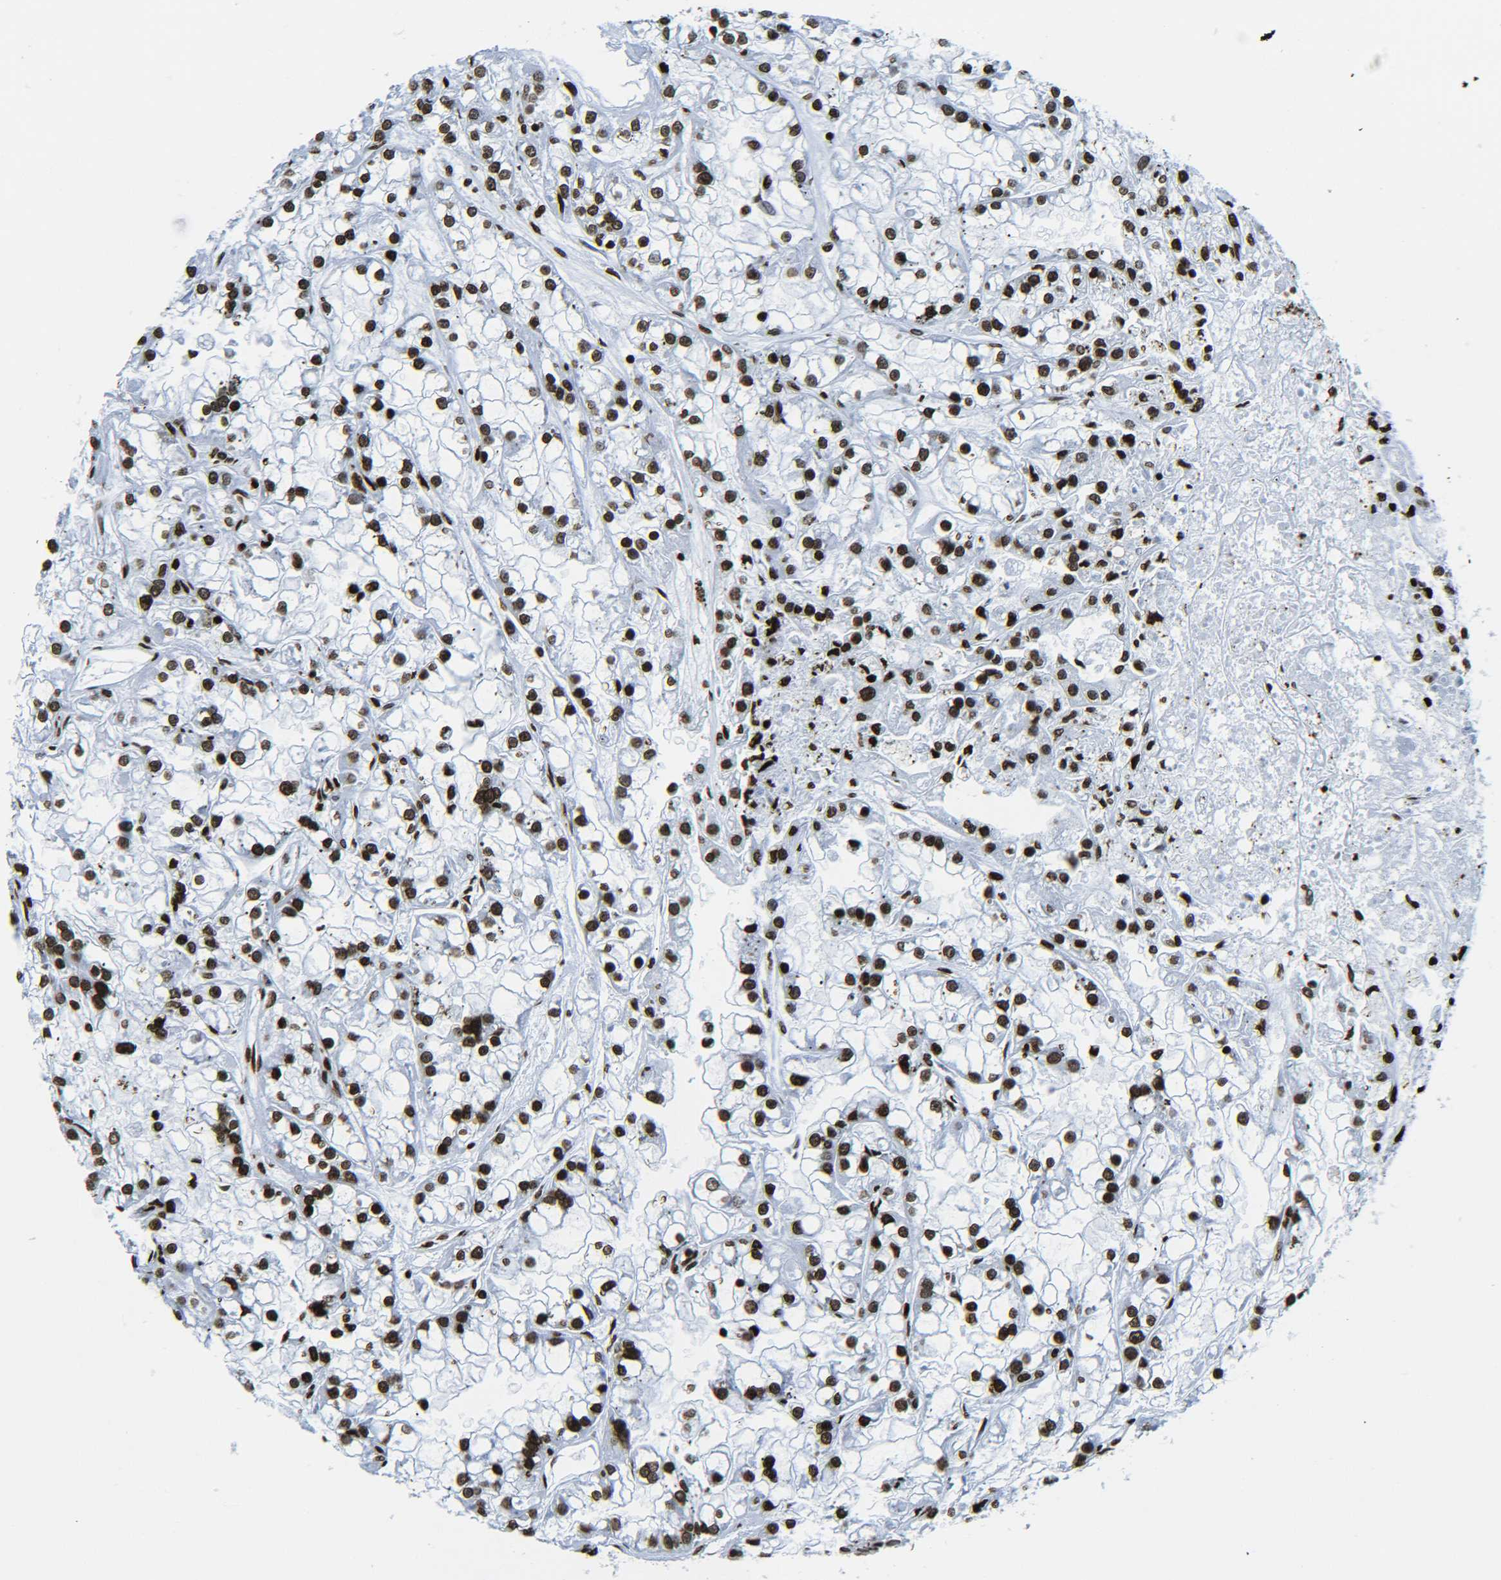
{"staining": {"intensity": "strong", "quantity": ">75%", "location": "nuclear"}, "tissue": "renal cancer", "cell_type": "Tumor cells", "image_type": "cancer", "snomed": [{"axis": "morphology", "description": "Adenocarcinoma, NOS"}, {"axis": "topography", "description": "Kidney"}], "caption": "Renal cancer tissue exhibits strong nuclear expression in approximately >75% of tumor cells, visualized by immunohistochemistry. The protein of interest is shown in brown color, while the nuclei are stained blue.", "gene": "H2AX", "patient": {"sex": "female", "age": 52}}